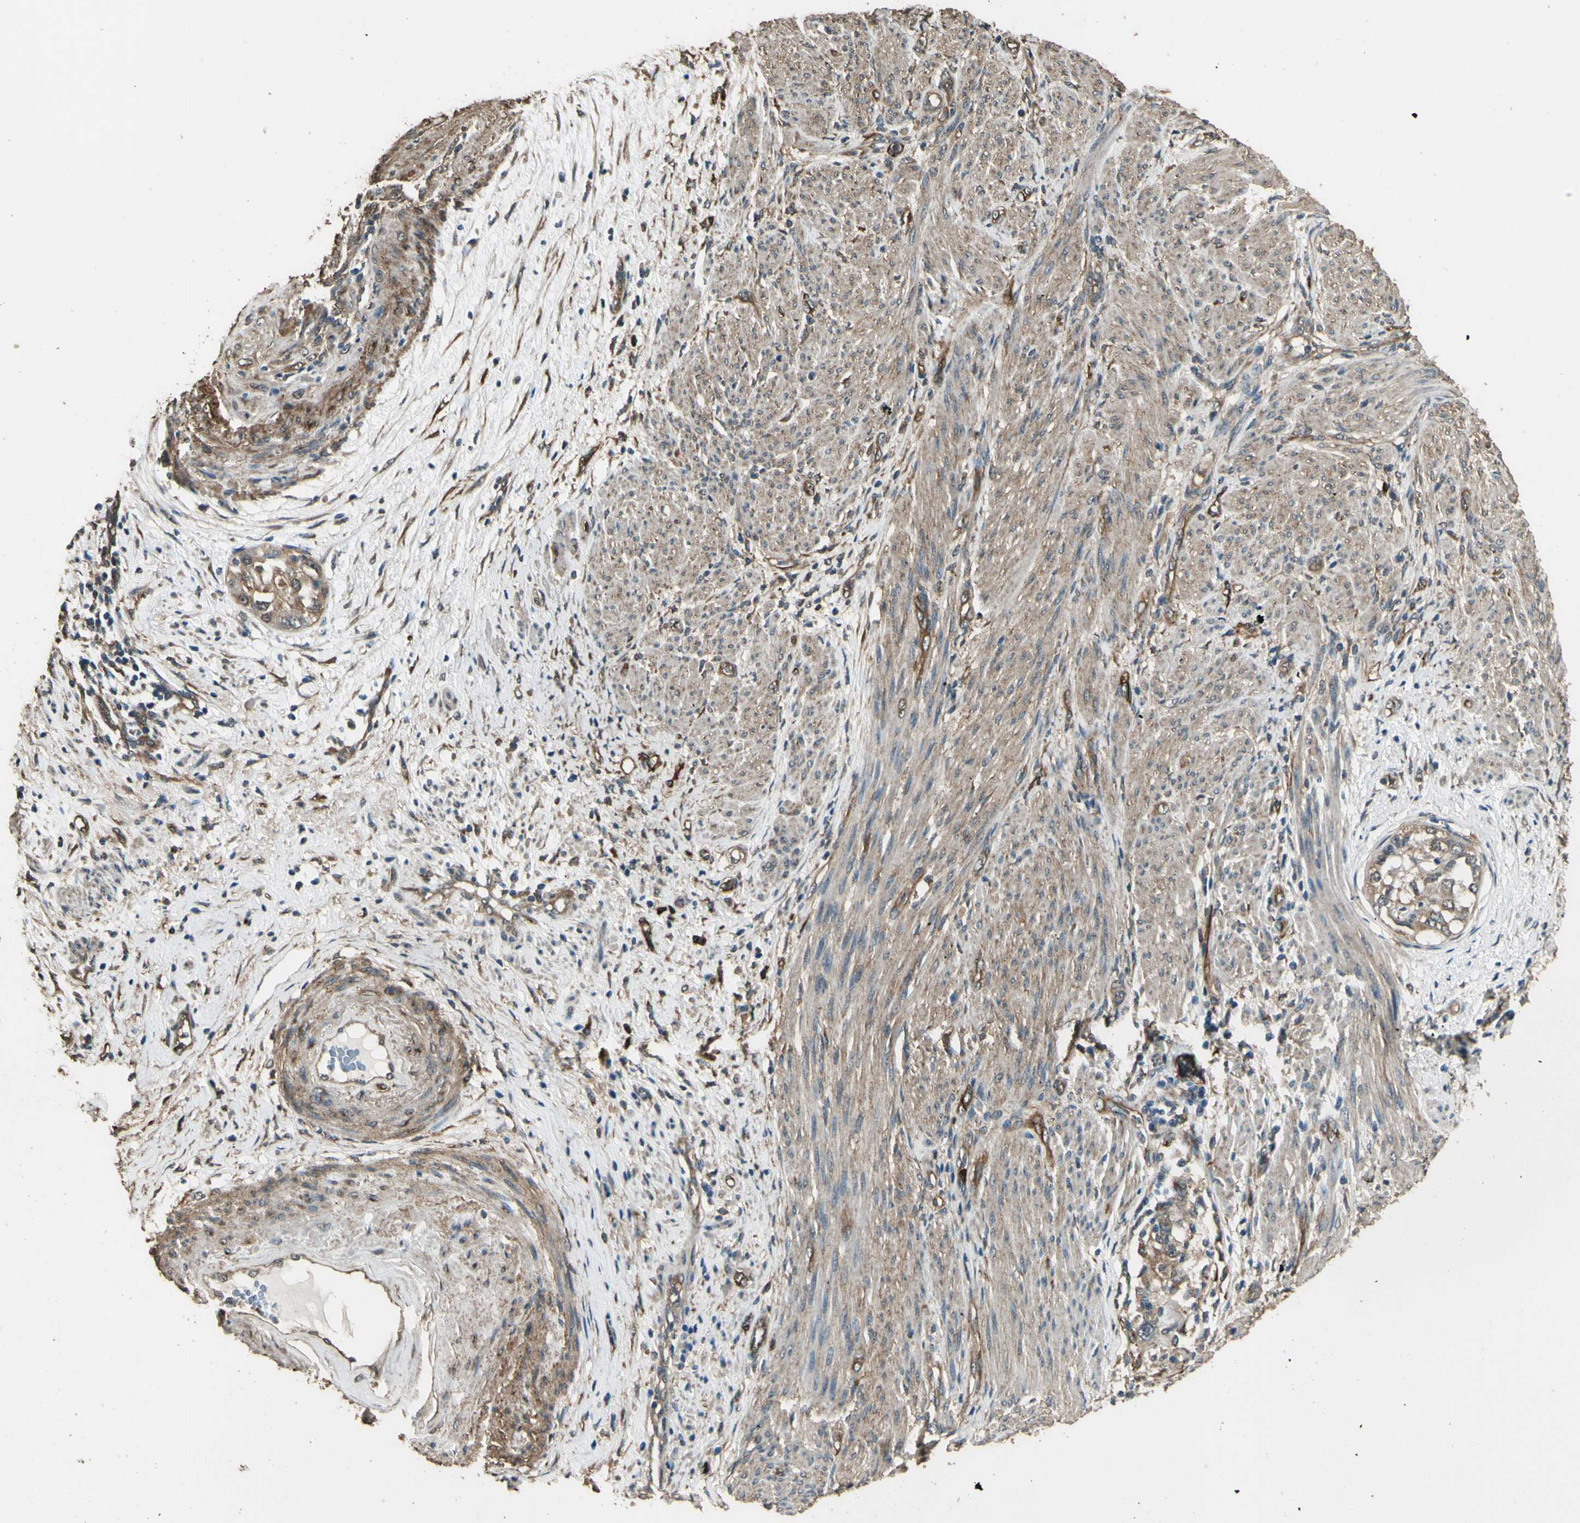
{"staining": {"intensity": "weak", "quantity": ">75%", "location": "cytoplasmic/membranous"}, "tissue": "endometrial cancer", "cell_type": "Tumor cells", "image_type": "cancer", "snomed": [{"axis": "morphology", "description": "Adenocarcinoma, NOS"}, {"axis": "topography", "description": "Endometrium"}], "caption": "DAB immunohistochemical staining of human endometrial cancer (adenocarcinoma) exhibits weak cytoplasmic/membranous protein positivity in about >75% of tumor cells.", "gene": "TSPO", "patient": {"sex": "female", "age": 85}}